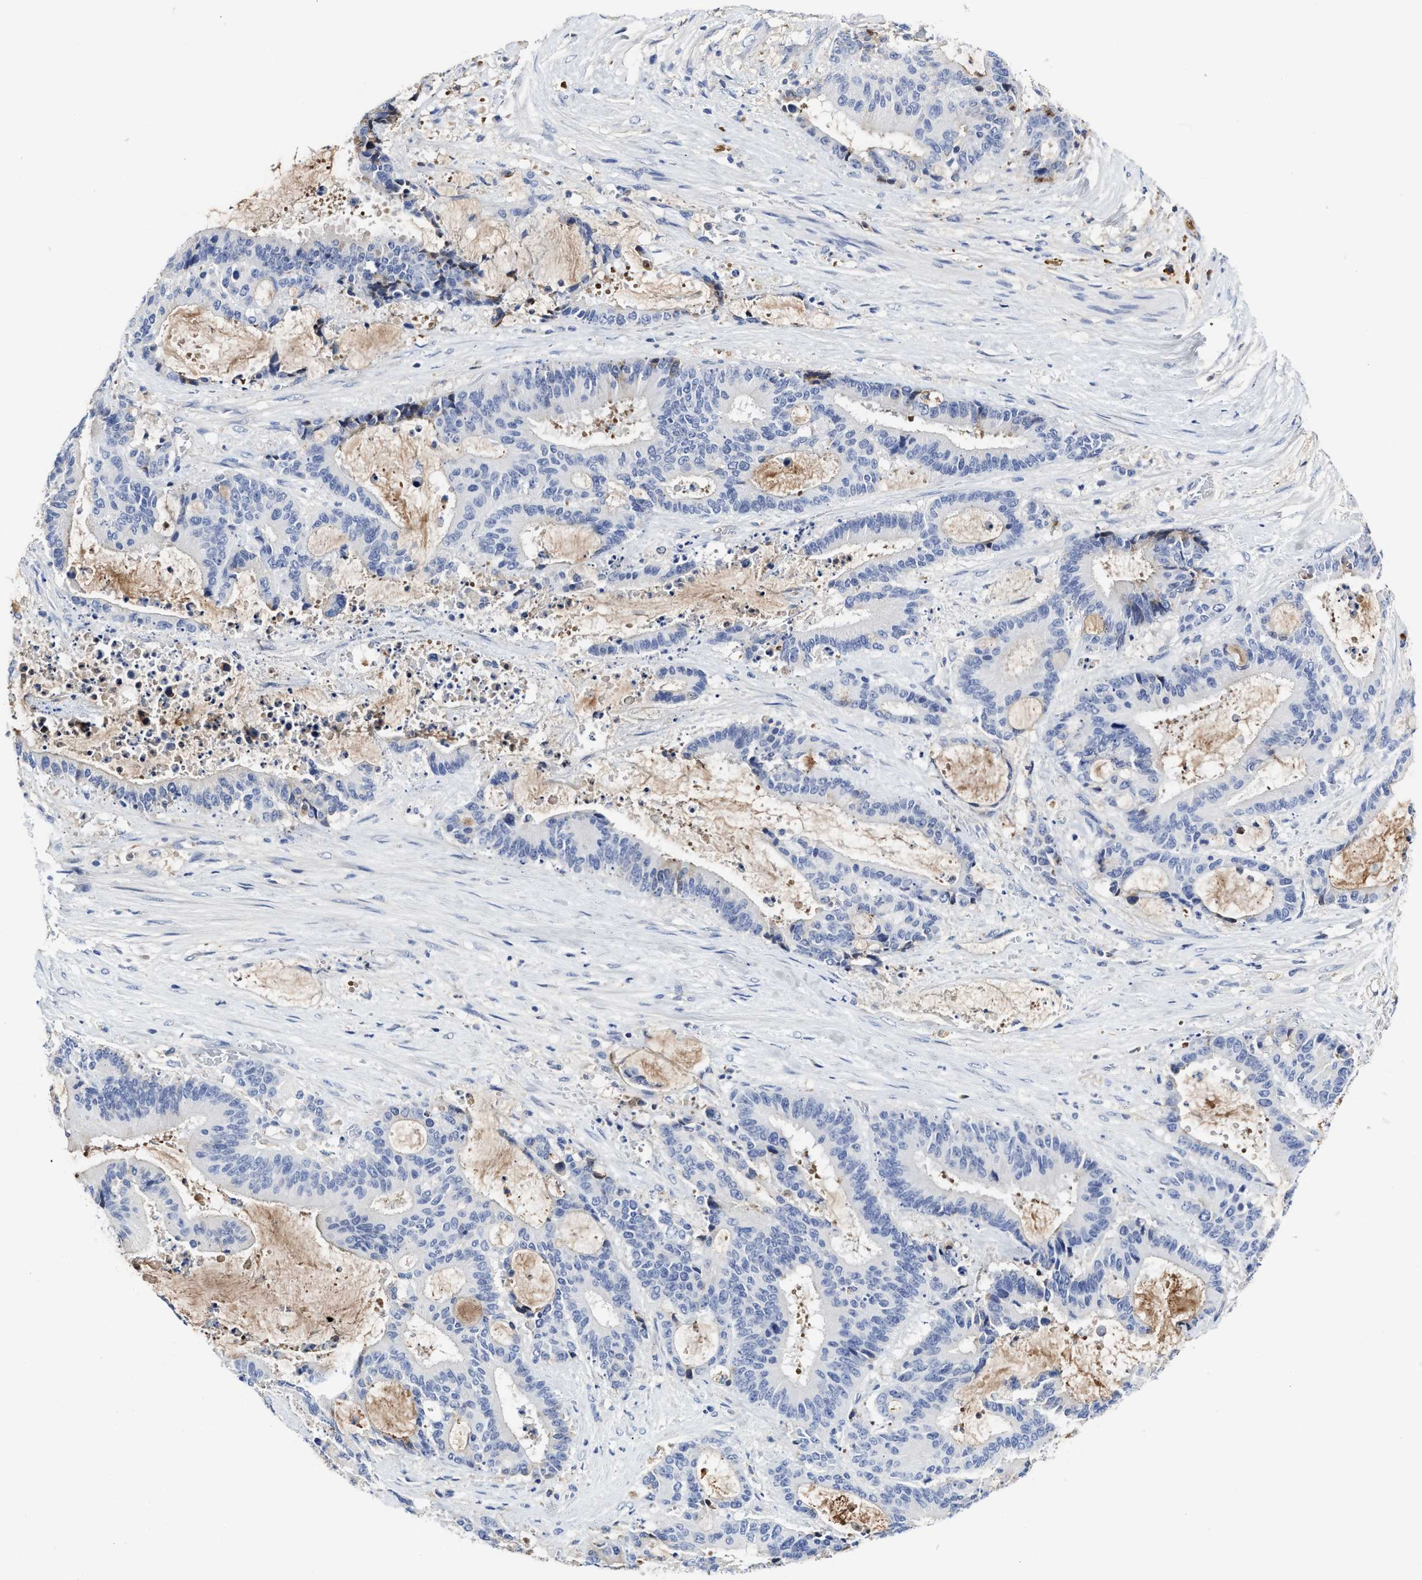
{"staining": {"intensity": "negative", "quantity": "none", "location": "none"}, "tissue": "liver cancer", "cell_type": "Tumor cells", "image_type": "cancer", "snomed": [{"axis": "morphology", "description": "Normal tissue, NOS"}, {"axis": "morphology", "description": "Cholangiocarcinoma"}, {"axis": "topography", "description": "Liver"}, {"axis": "topography", "description": "Peripheral nerve tissue"}], "caption": "The immunohistochemistry (IHC) photomicrograph has no significant positivity in tumor cells of liver cholangiocarcinoma tissue.", "gene": "C2", "patient": {"sex": "female", "age": 73}}